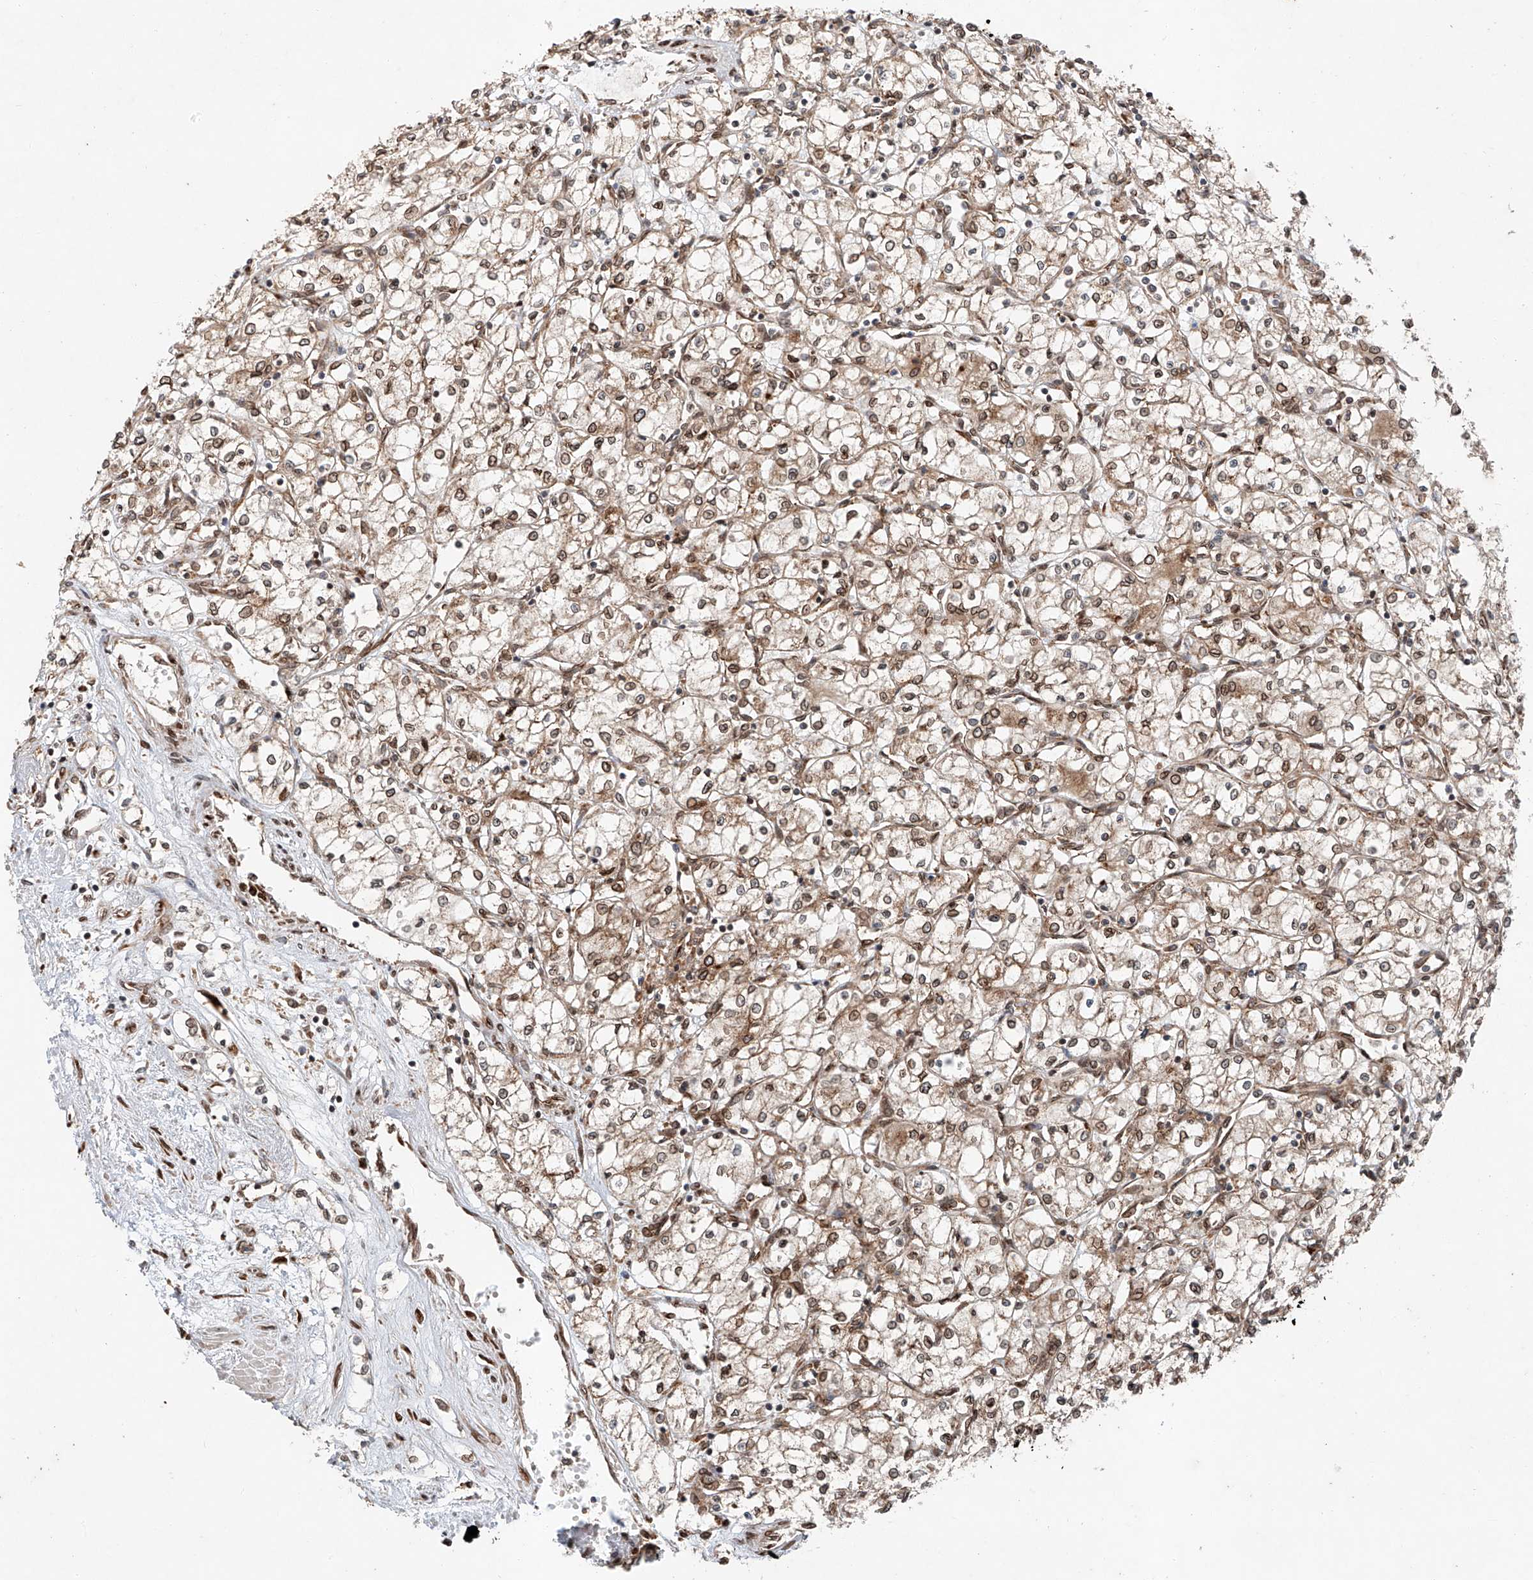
{"staining": {"intensity": "weak", "quantity": "25%-75%", "location": "cytoplasmic/membranous"}, "tissue": "renal cancer", "cell_type": "Tumor cells", "image_type": "cancer", "snomed": [{"axis": "morphology", "description": "Adenocarcinoma, NOS"}, {"axis": "topography", "description": "Kidney"}], "caption": "Renal adenocarcinoma tissue exhibits weak cytoplasmic/membranous staining in about 25%-75% of tumor cells (DAB (3,3'-diaminobenzidine) IHC, brown staining for protein, blue staining for nuclei).", "gene": "ZFP28", "patient": {"sex": "male", "age": 59}}